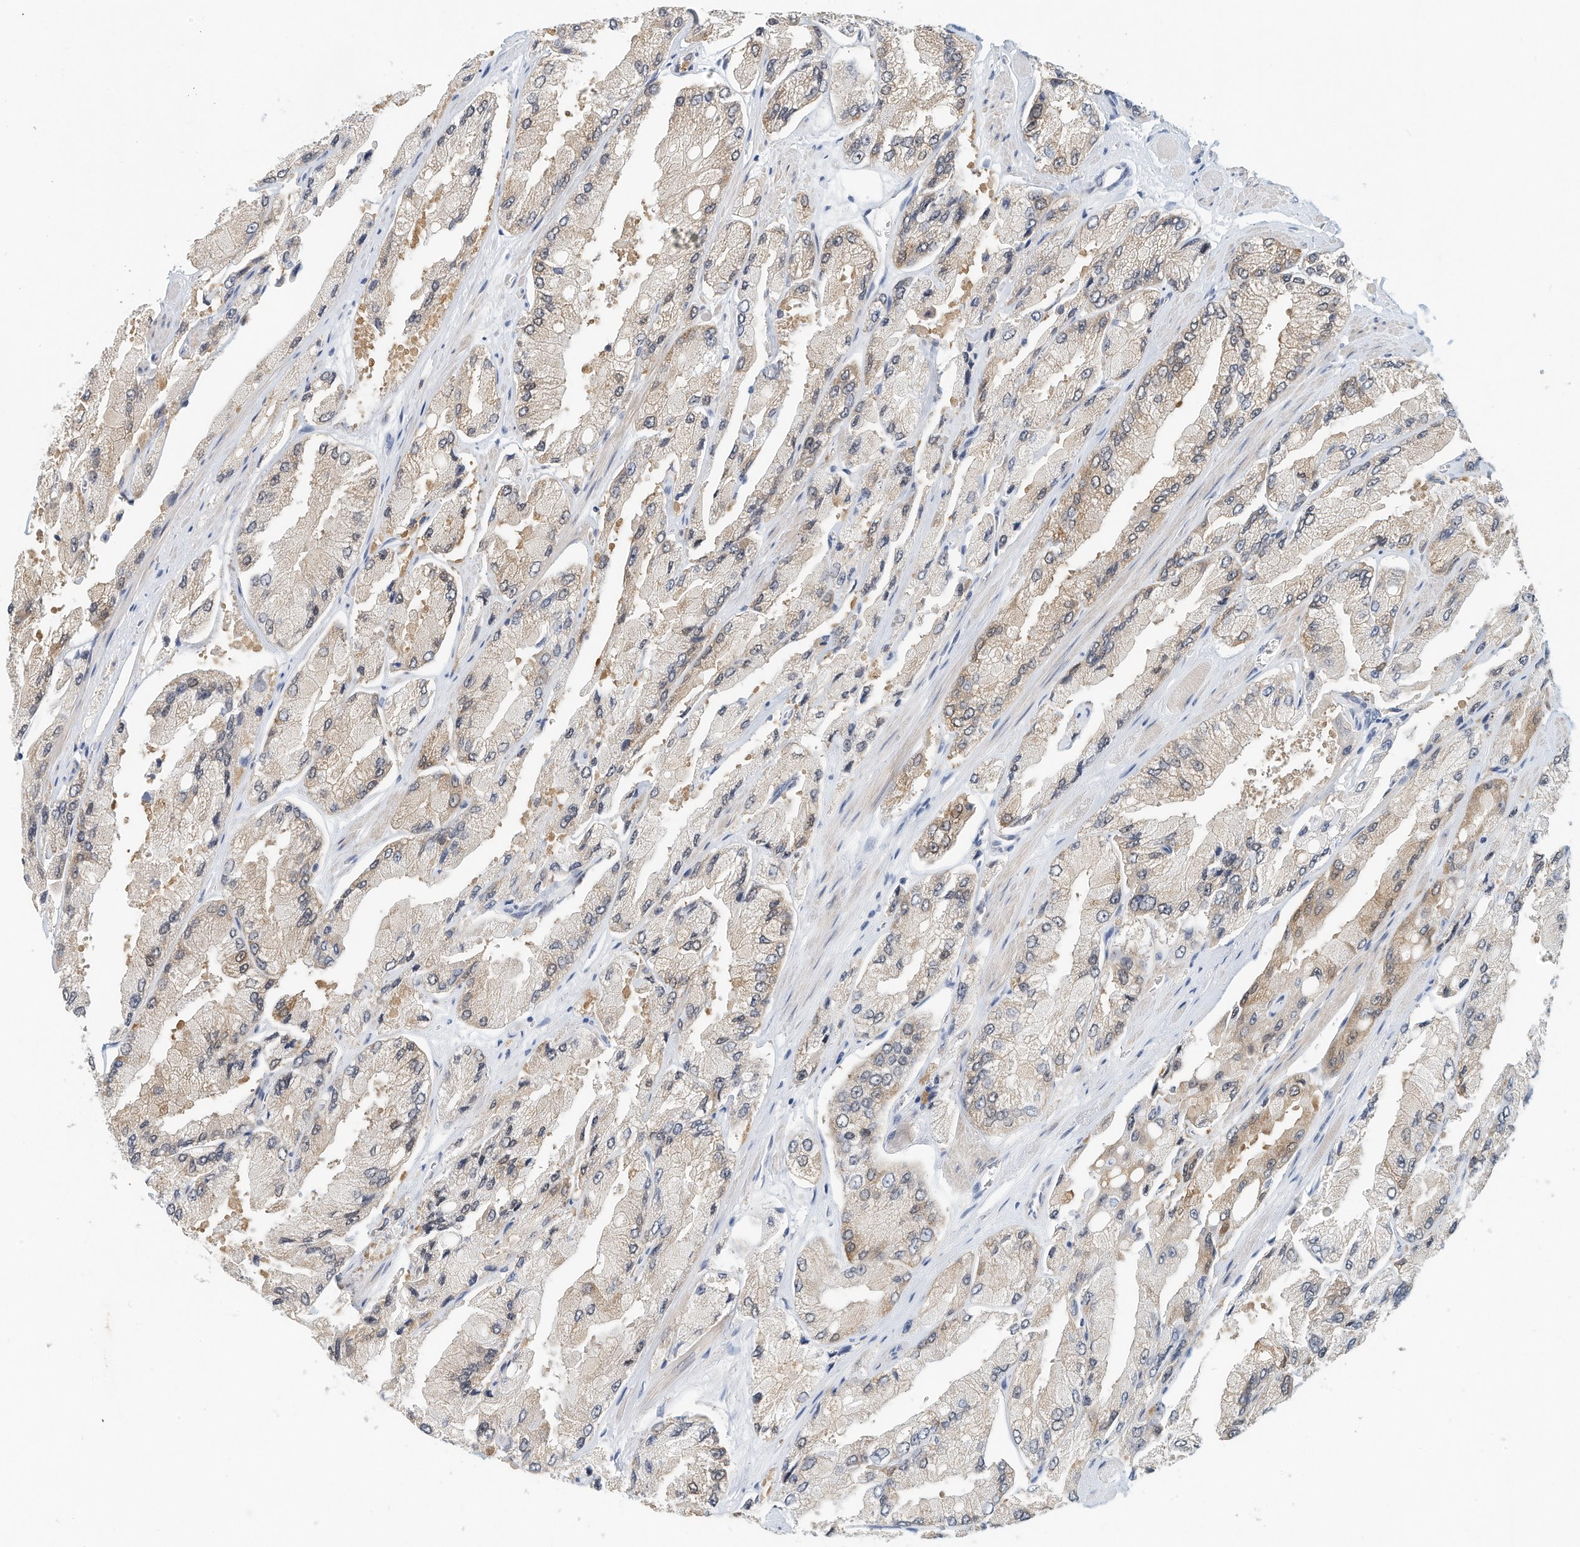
{"staining": {"intensity": "weak", "quantity": "<25%", "location": "cytoplasmic/membranous"}, "tissue": "prostate cancer", "cell_type": "Tumor cells", "image_type": "cancer", "snomed": [{"axis": "morphology", "description": "Adenocarcinoma, High grade"}, {"axis": "topography", "description": "Prostate"}], "caption": "Human high-grade adenocarcinoma (prostate) stained for a protein using IHC reveals no expression in tumor cells.", "gene": "ARHGAP28", "patient": {"sex": "male", "age": 58}}